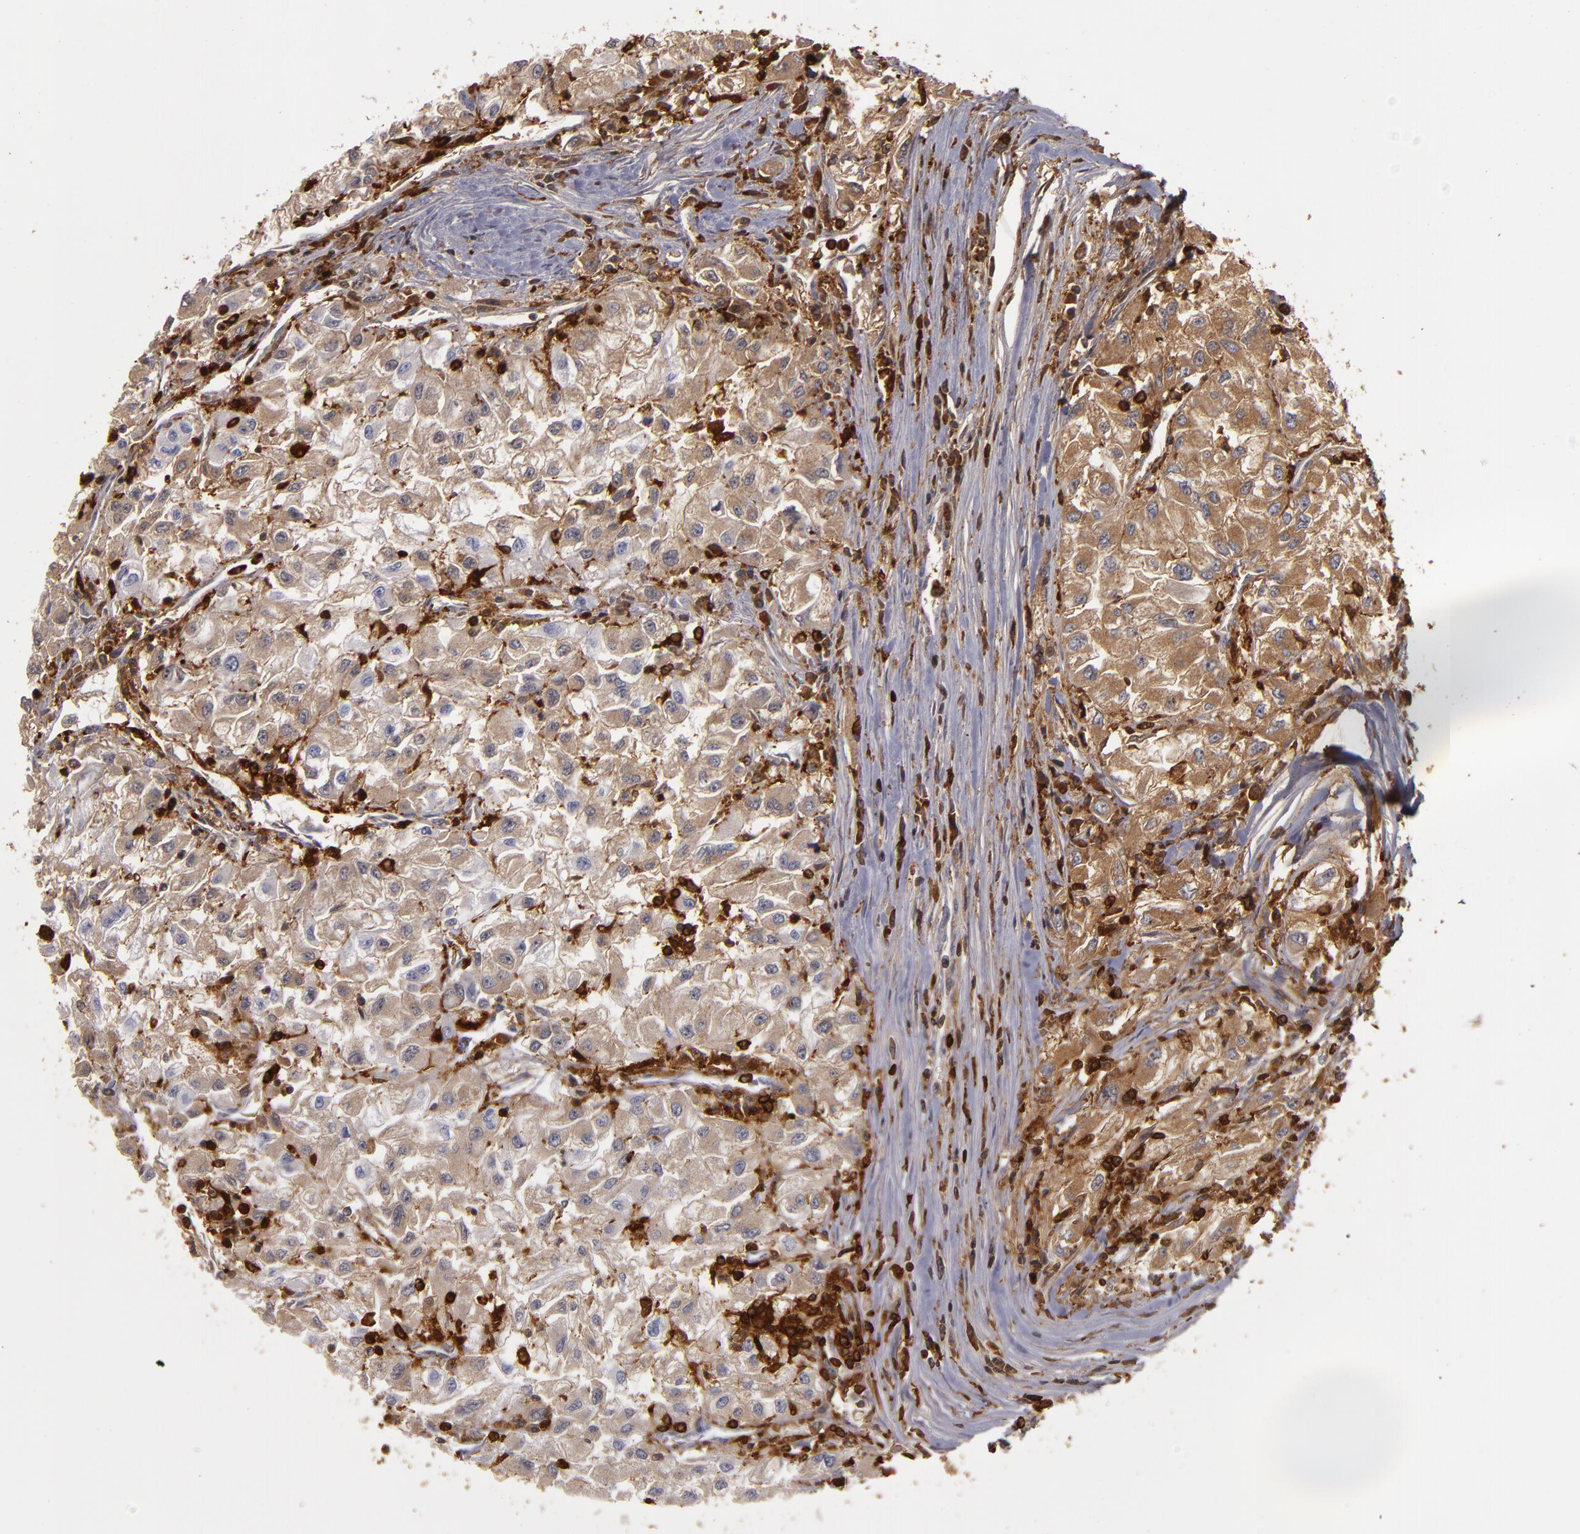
{"staining": {"intensity": "moderate", "quantity": ">75%", "location": "cytoplasmic/membranous"}, "tissue": "renal cancer", "cell_type": "Tumor cells", "image_type": "cancer", "snomed": [{"axis": "morphology", "description": "Adenocarcinoma, NOS"}, {"axis": "topography", "description": "Kidney"}], "caption": "Immunohistochemistry image of neoplastic tissue: renal cancer (adenocarcinoma) stained using immunohistochemistry (IHC) shows medium levels of moderate protein expression localized specifically in the cytoplasmic/membranous of tumor cells, appearing as a cytoplasmic/membranous brown color.", "gene": "WAS", "patient": {"sex": "male", "age": 59}}